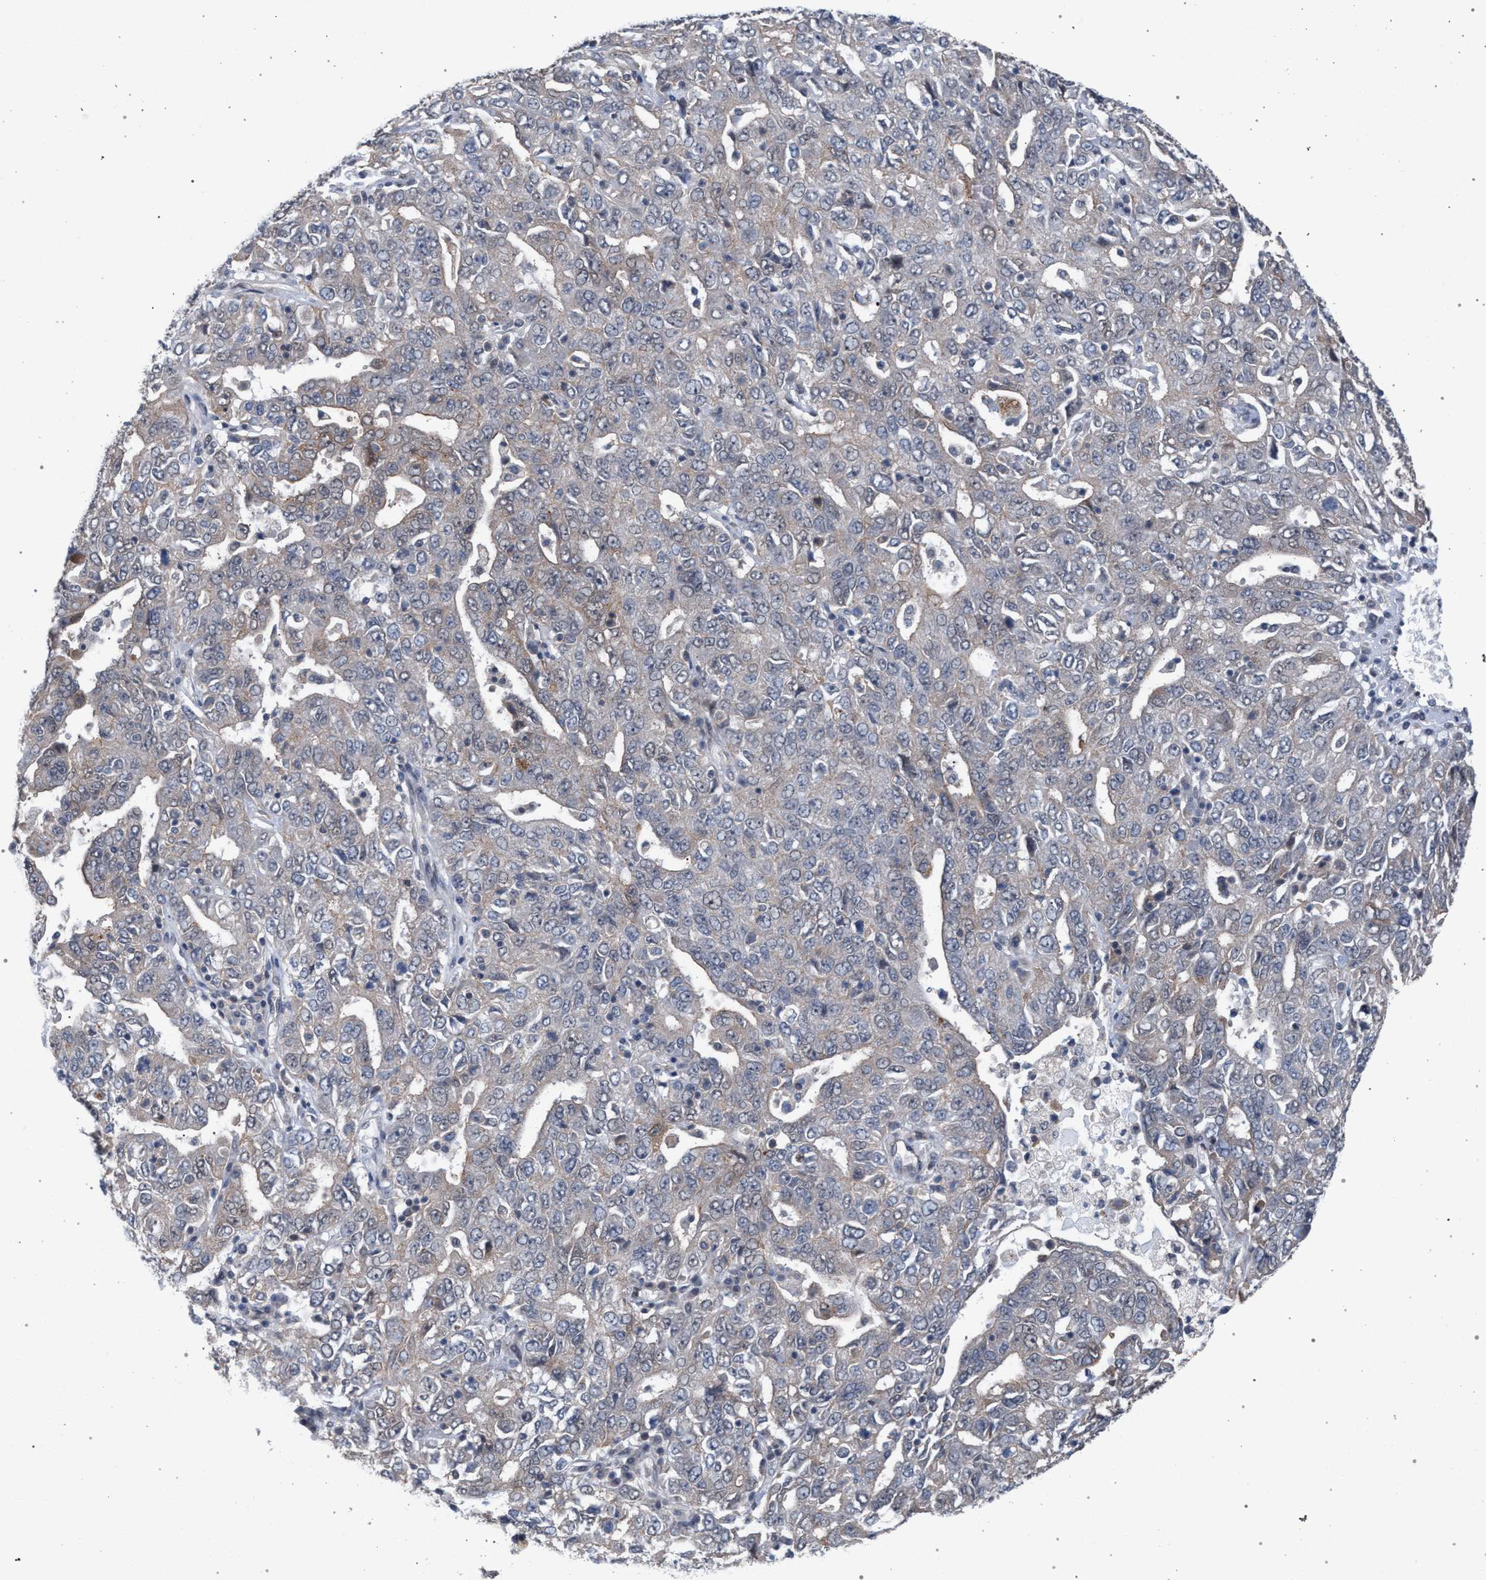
{"staining": {"intensity": "weak", "quantity": "<25%", "location": "cytoplasmic/membranous"}, "tissue": "ovarian cancer", "cell_type": "Tumor cells", "image_type": "cancer", "snomed": [{"axis": "morphology", "description": "Carcinoma, endometroid"}, {"axis": "topography", "description": "Ovary"}], "caption": "This histopathology image is of ovarian cancer stained with immunohistochemistry (IHC) to label a protein in brown with the nuclei are counter-stained blue. There is no expression in tumor cells.", "gene": "ARPC5L", "patient": {"sex": "female", "age": 62}}